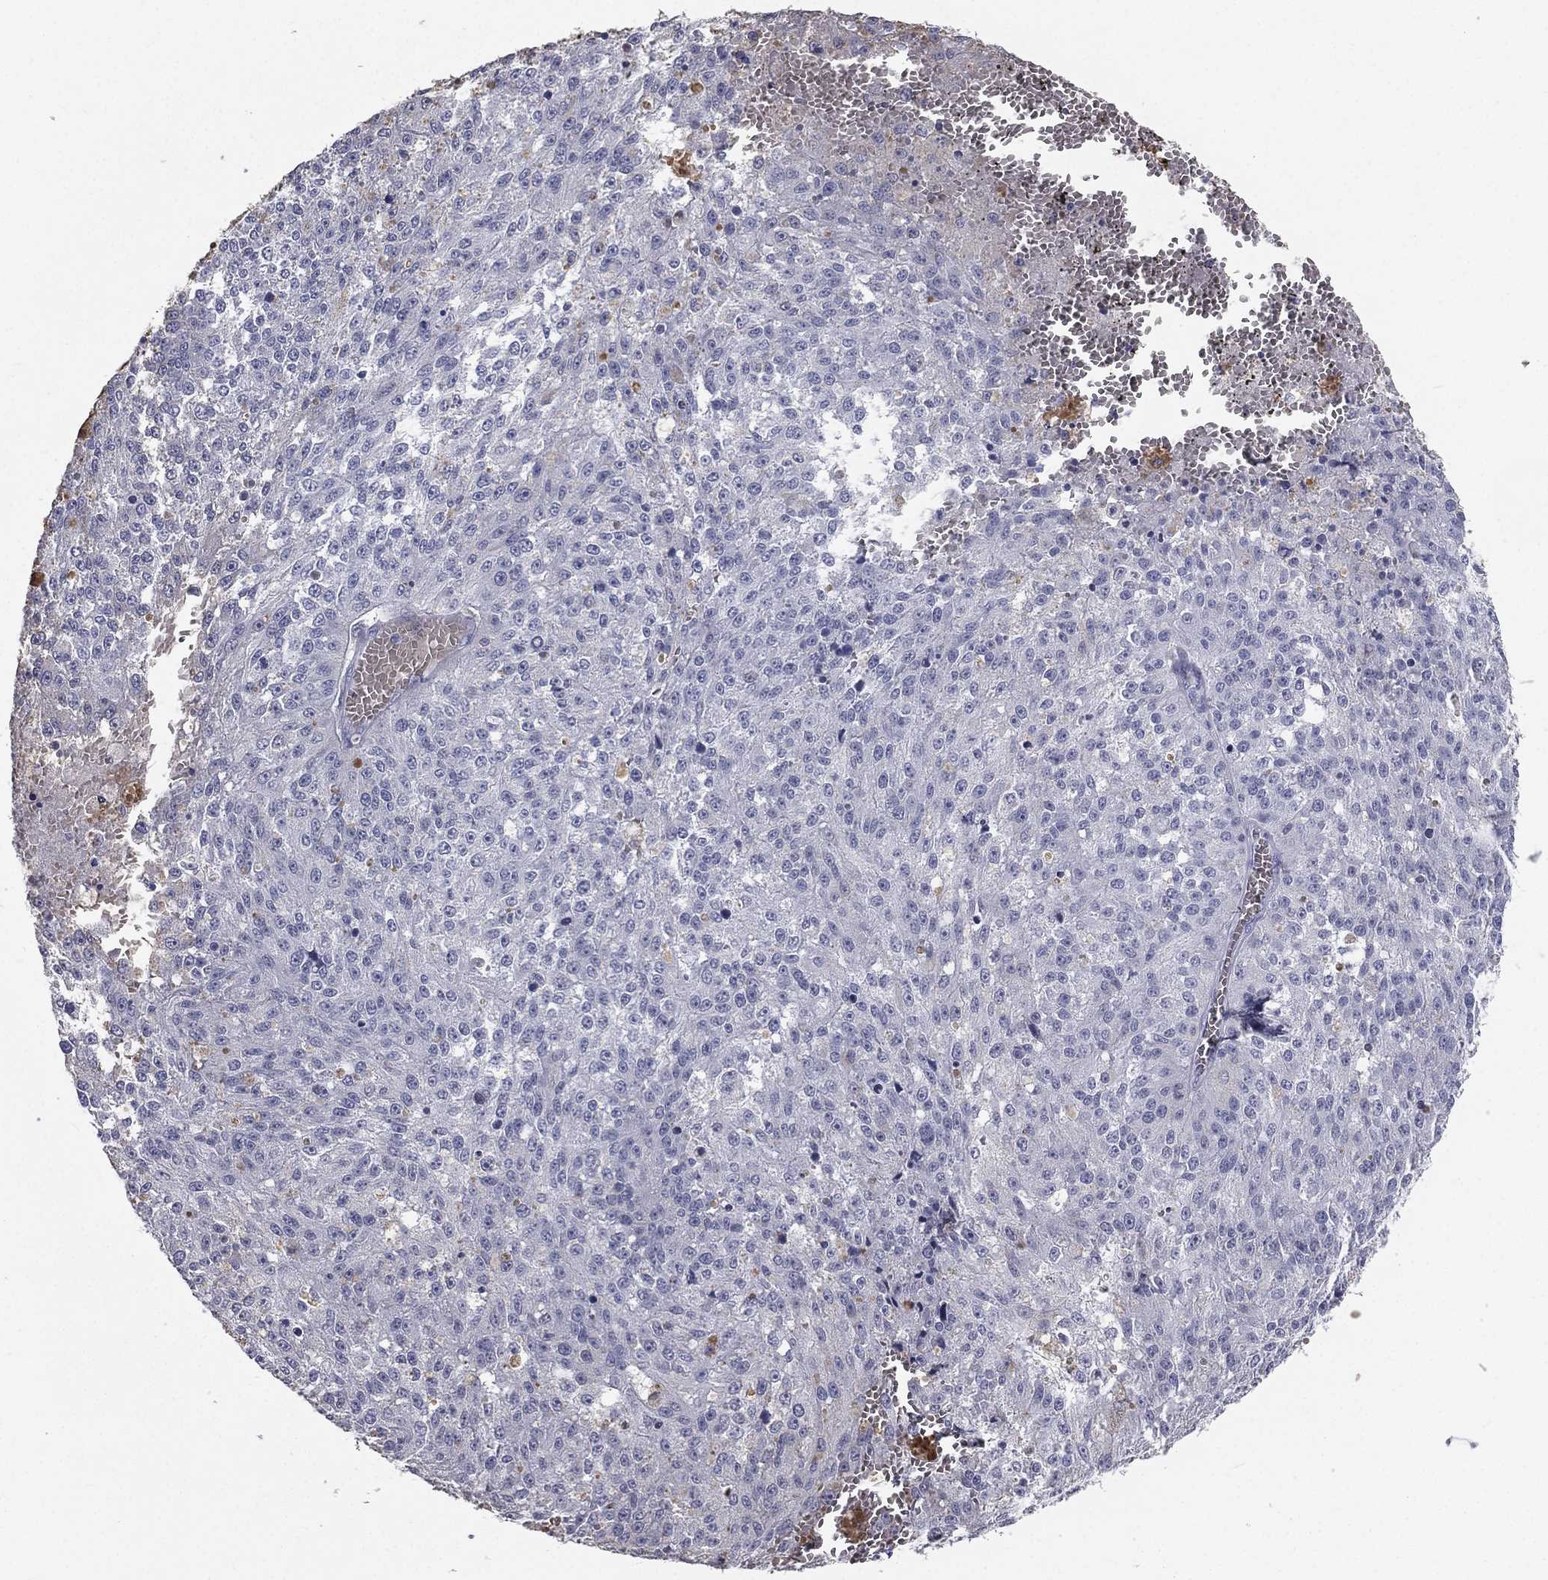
{"staining": {"intensity": "negative", "quantity": "none", "location": "none"}, "tissue": "melanoma", "cell_type": "Tumor cells", "image_type": "cancer", "snomed": [{"axis": "morphology", "description": "Malignant melanoma, Metastatic site"}, {"axis": "topography", "description": "Lymph node"}], "caption": "A micrograph of malignant melanoma (metastatic site) stained for a protein displays no brown staining in tumor cells. (DAB IHC, high magnification).", "gene": "ESX1", "patient": {"sex": "female", "age": 64}}